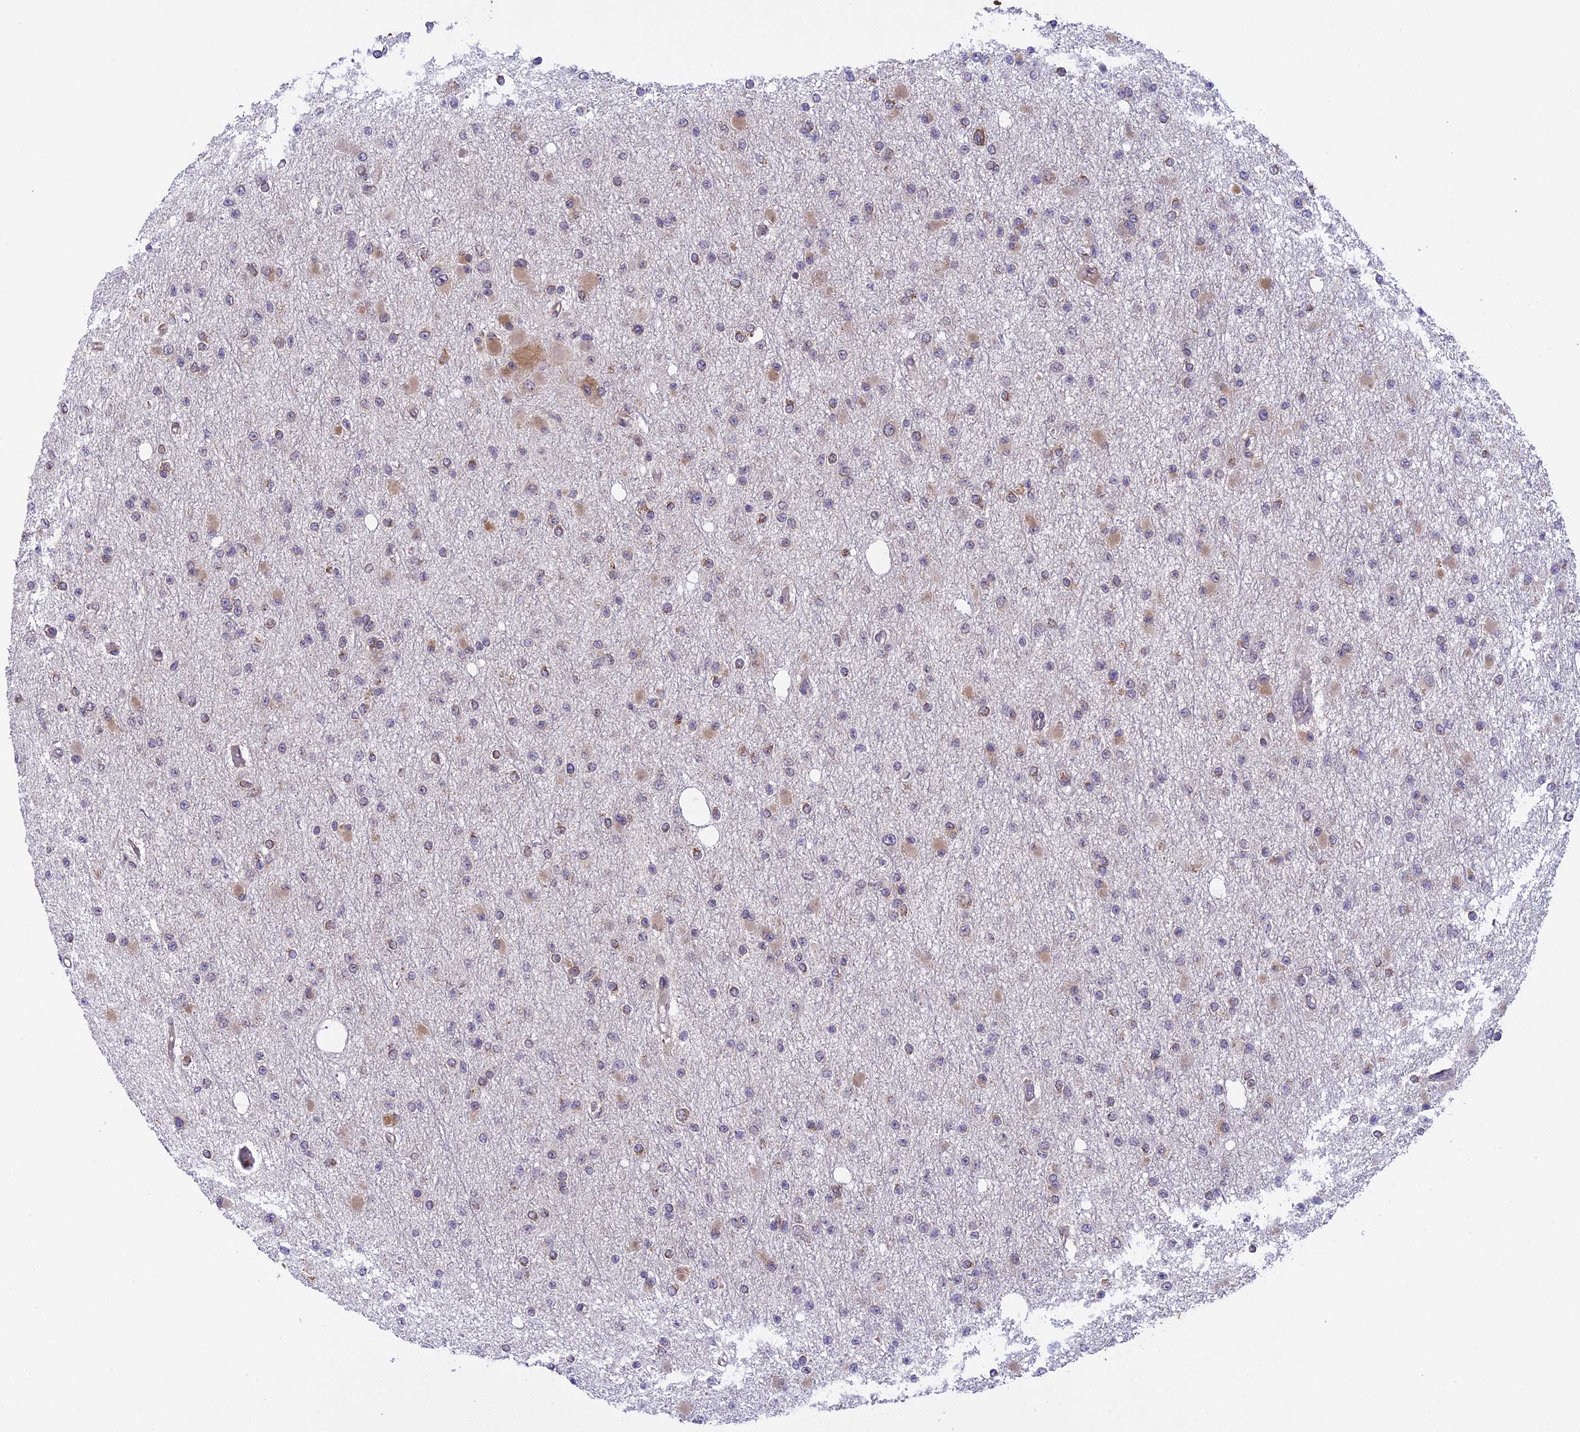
{"staining": {"intensity": "weak", "quantity": "<25%", "location": "cytoplasmic/membranous"}, "tissue": "glioma", "cell_type": "Tumor cells", "image_type": "cancer", "snomed": [{"axis": "morphology", "description": "Glioma, malignant, Low grade"}, {"axis": "topography", "description": "Brain"}], "caption": "Photomicrograph shows no protein positivity in tumor cells of malignant low-grade glioma tissue.", "gene": "DMRTA2", "patient": {"sex": "female", "age": 22}}